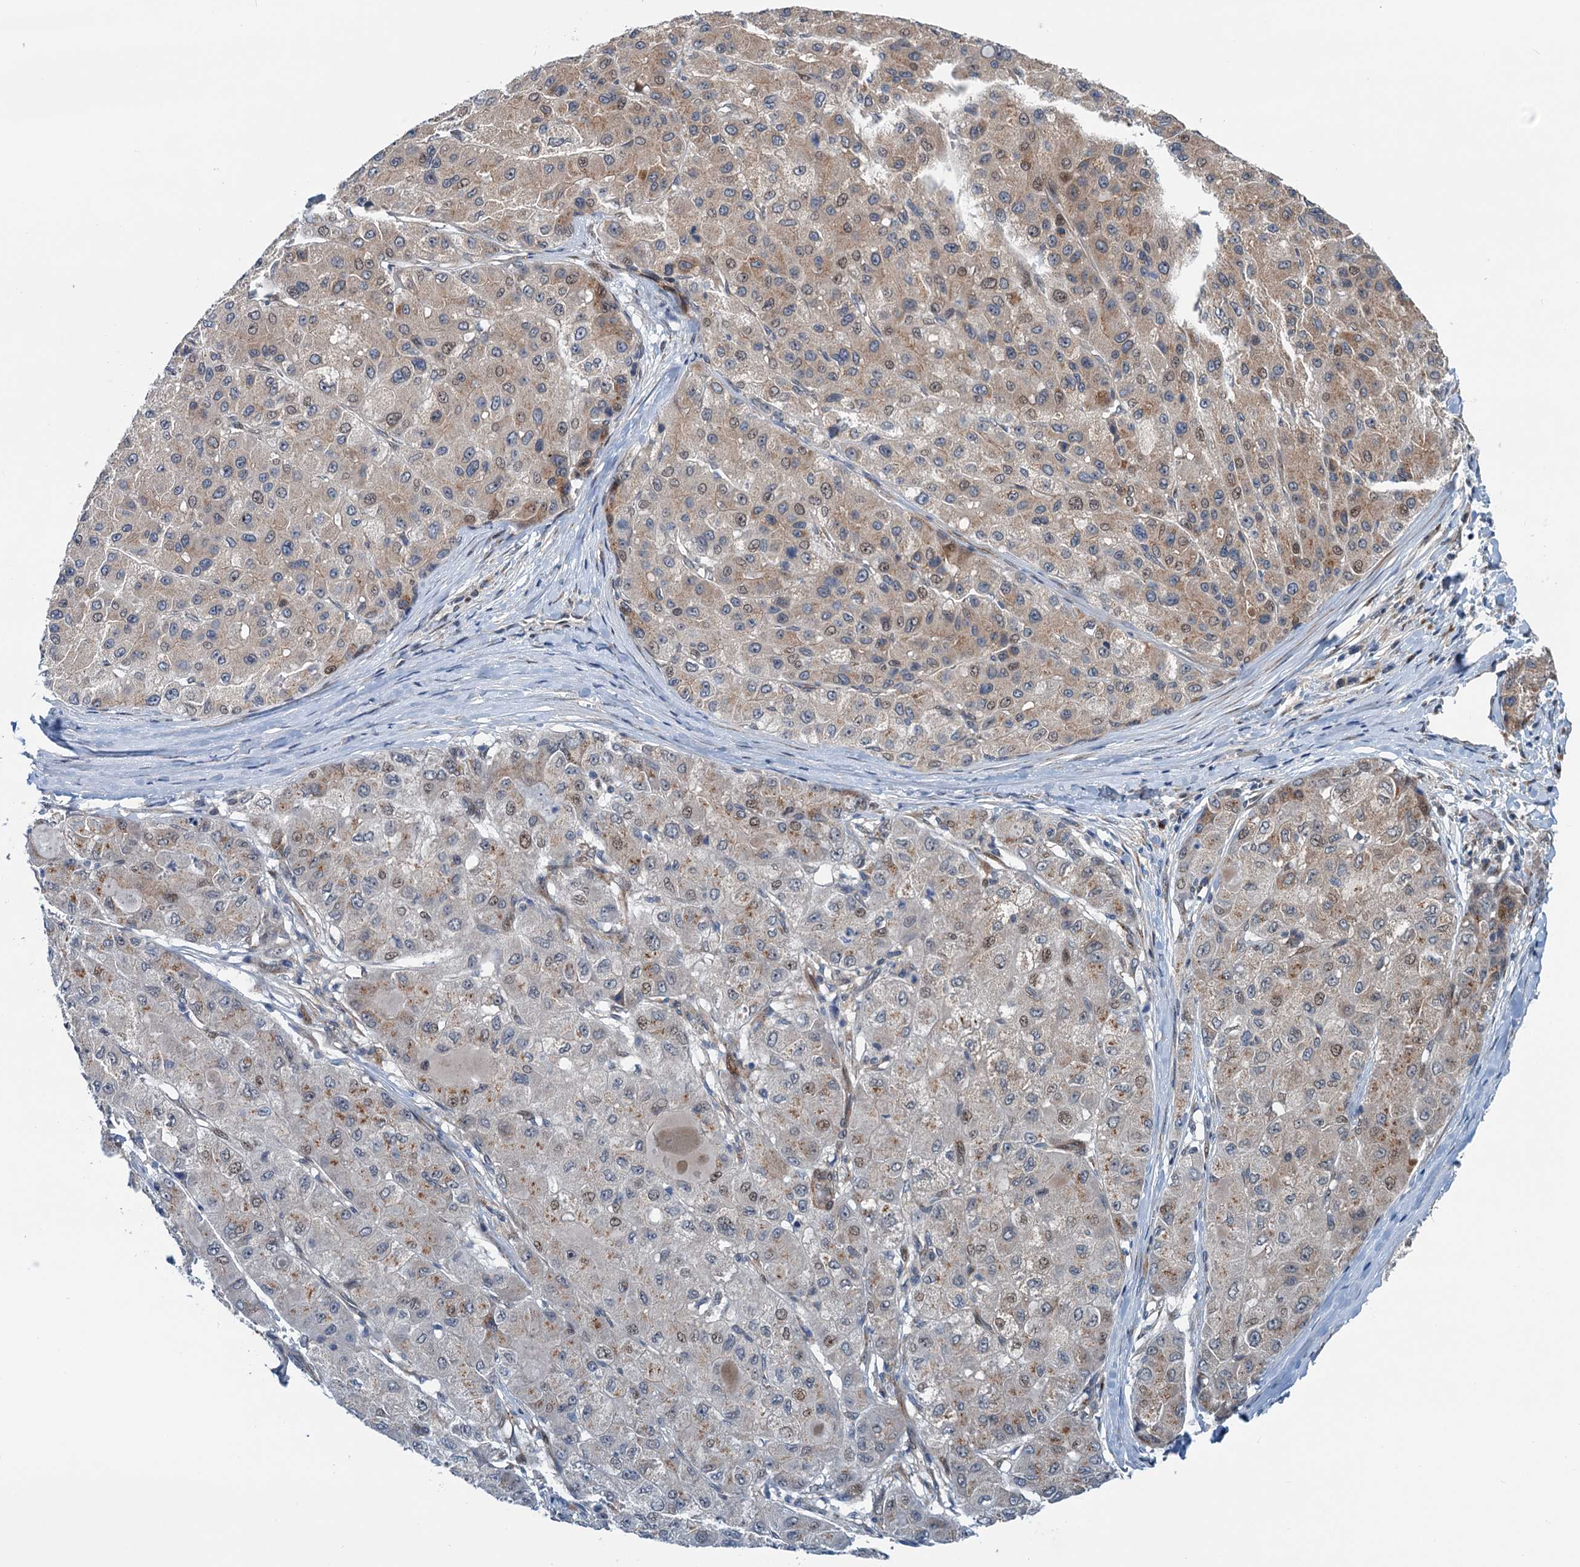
{"staining": {"intensity": "moderate", "quantity": "25%-75%", "location": "nuclear"}, "tissue": "liver cancer", "cell_type": "Tumor cells", "image_type": "cancer", "snomed": [{"axis": "morphology", "description": "Carcinoma, Hepatocellular, NOS"}, {"axis": "topography", "description": "Liver"}], "caption": "This is a micrograph of IHC staining of liver cancer, which shows moderate positivity in the nuclear of tumor cells.", "gene": "DYNC2I2", "patient": {"sex": "male", "age": 80}}